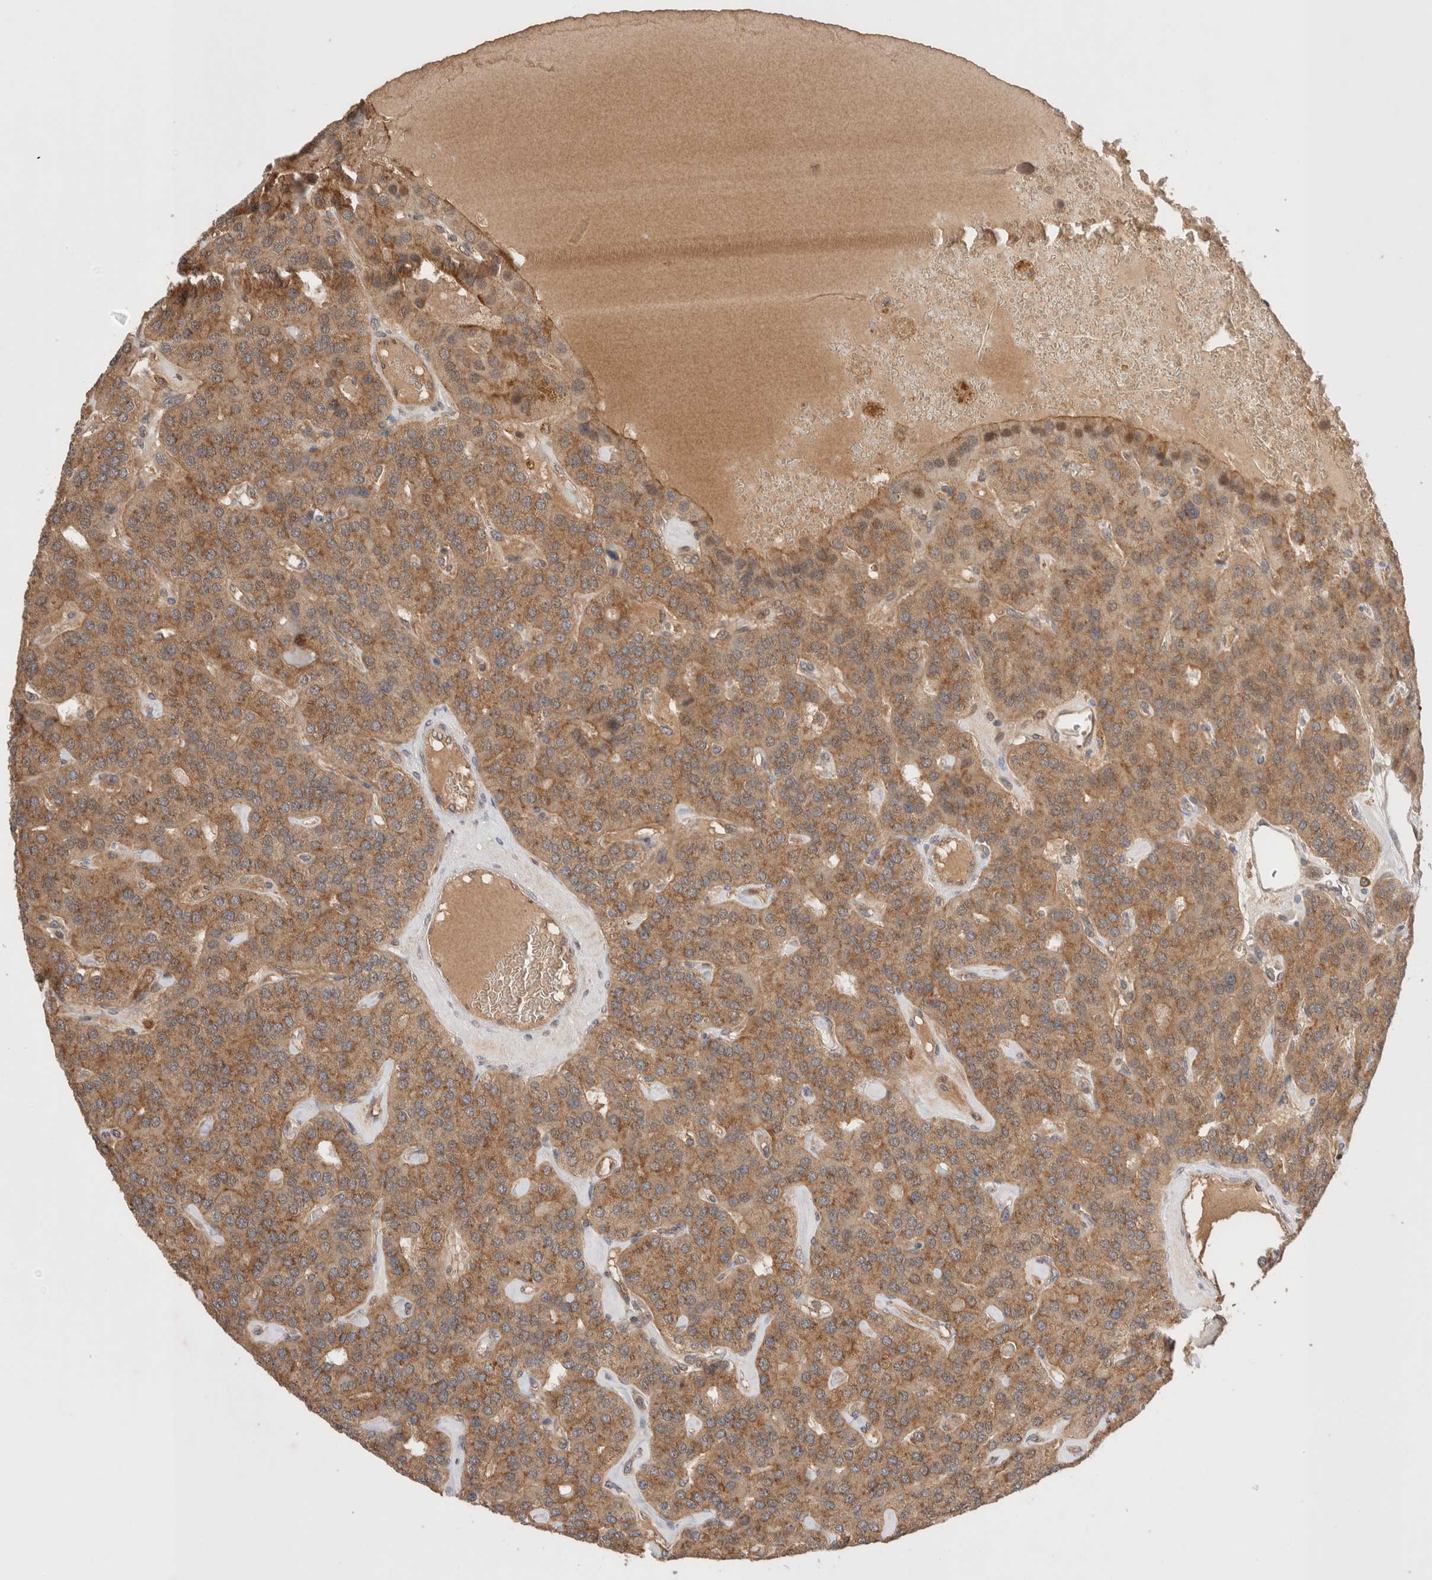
{"staining": {"intensity": "strong", "quantity": ">75%", "location": "cytoplasmic/membranous"}, "tissue": "parathyroid gland", "cell_type": "Glandular cells", "image_type": "normal", "snomed": [{"axis": "morphology", "description": "Normal tissue, NOS"}, {"axis": "morphology", "description": "Adenoma, NOS"}, {"axis": "topography", "description": "Parathyroid gland"}], "caption": "Brown immunohistochemical staining in unremarkable human parathyroid gland demonstrates strong cytoplasmic/membranous positivity in about >75% of glandular cells.", "gene": "SIKE1", "patient": {"sex": "female", "age": 86}}